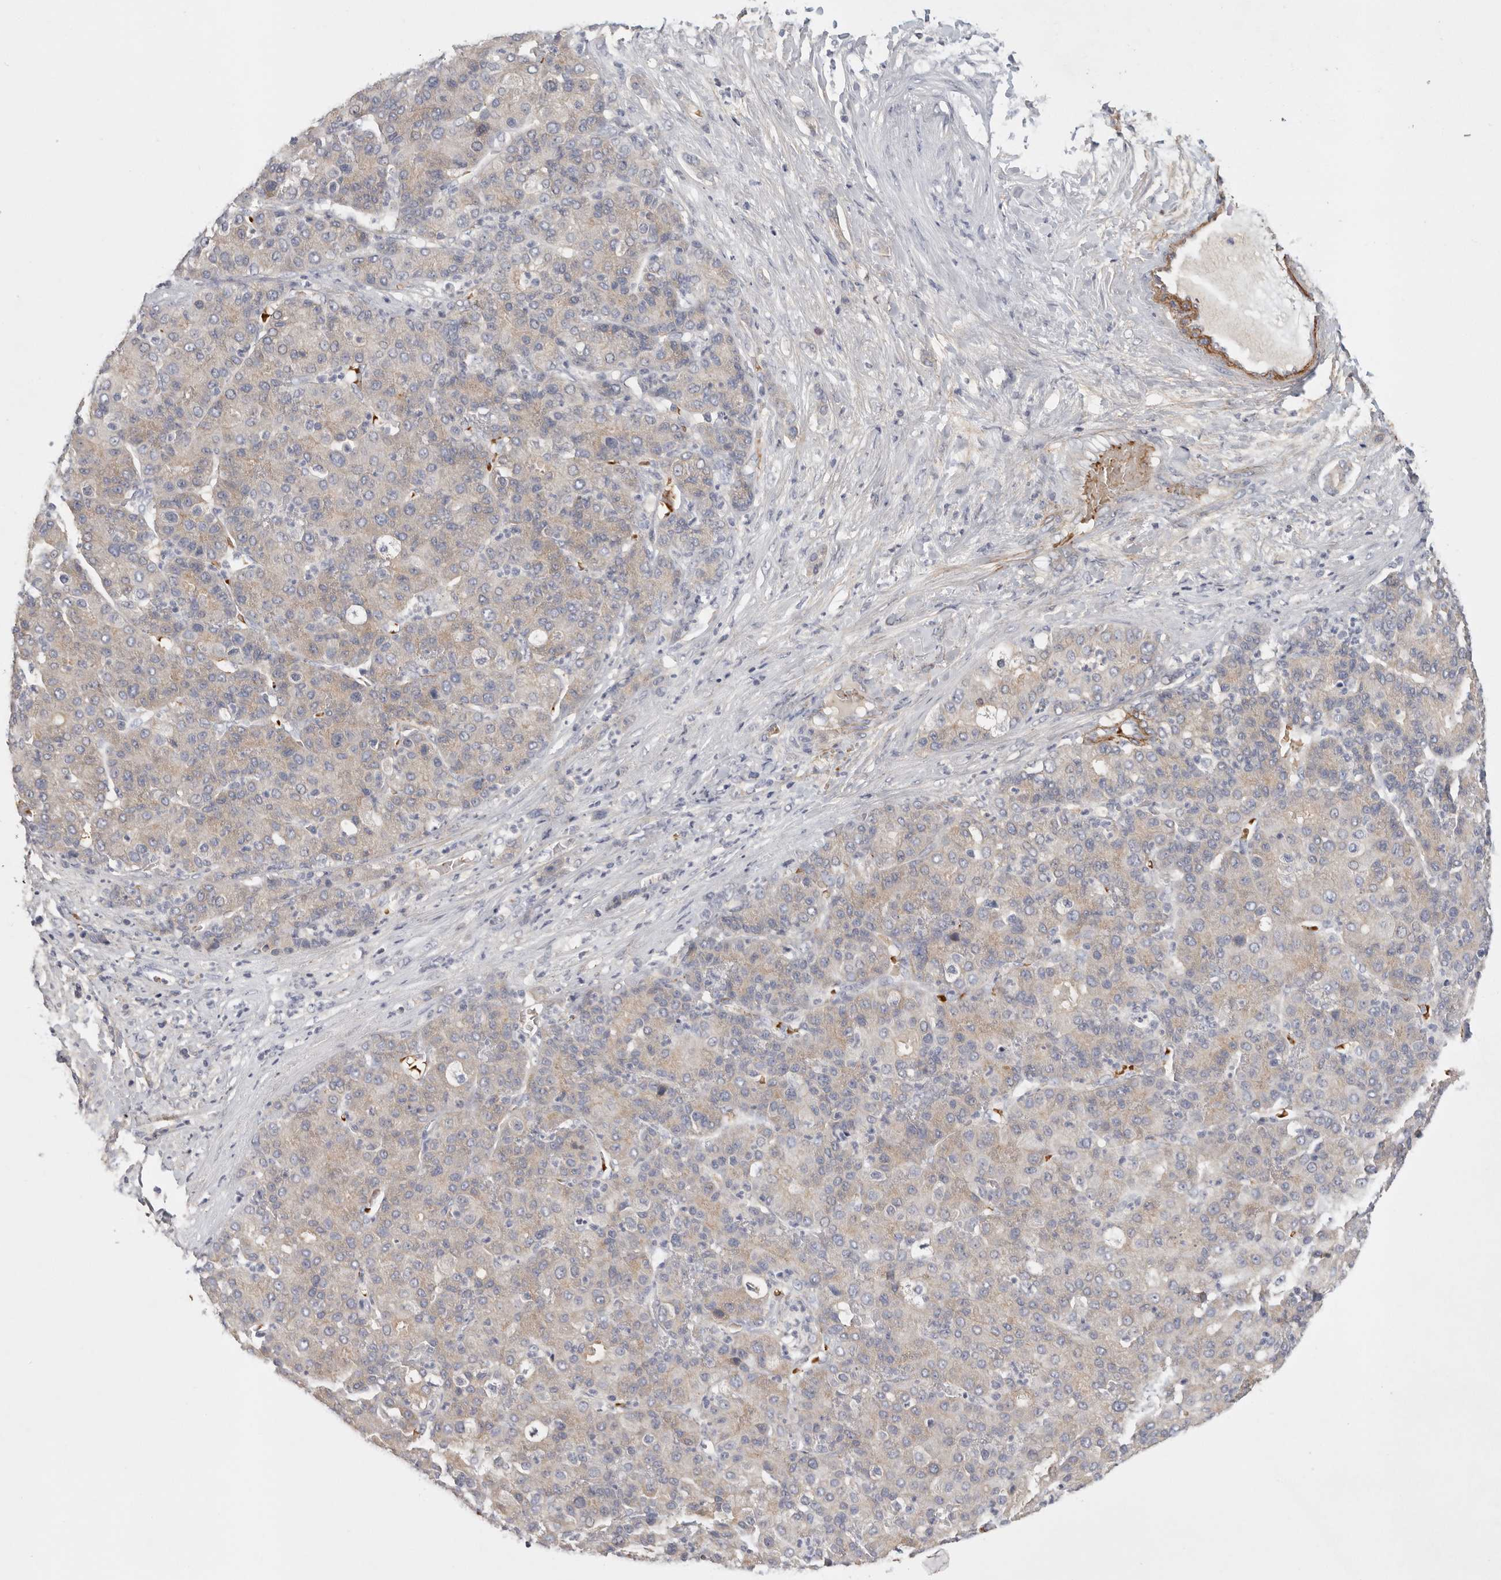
{"staining": {"intensity": "weak", "quantity": "25%-75%", "location": "cytoplasmic/membranous"}, "tissue": "liver cancer", "cell_type": "Tumor cells", "image_type": "cancer", "snomed": [{"axis": "morphology", "description": "Carcinoma, Hepatocellular, NOS"}, {"axis": "topography", "description": "Liver"}], "caption": "Liver cancer was stained to show a protein in brown. There is low levels of weak cytoplasmic/membranous expression in about 25%-75% of tumor cells. The staining is performed using DAB (3,3'-diaminobenzidine) brown chromogen to label protein expression. The nuclei are counter-stained blue using hematoxylin.", "gene": "CFAP298", "patient": {"sex": "male", "age": 65}}